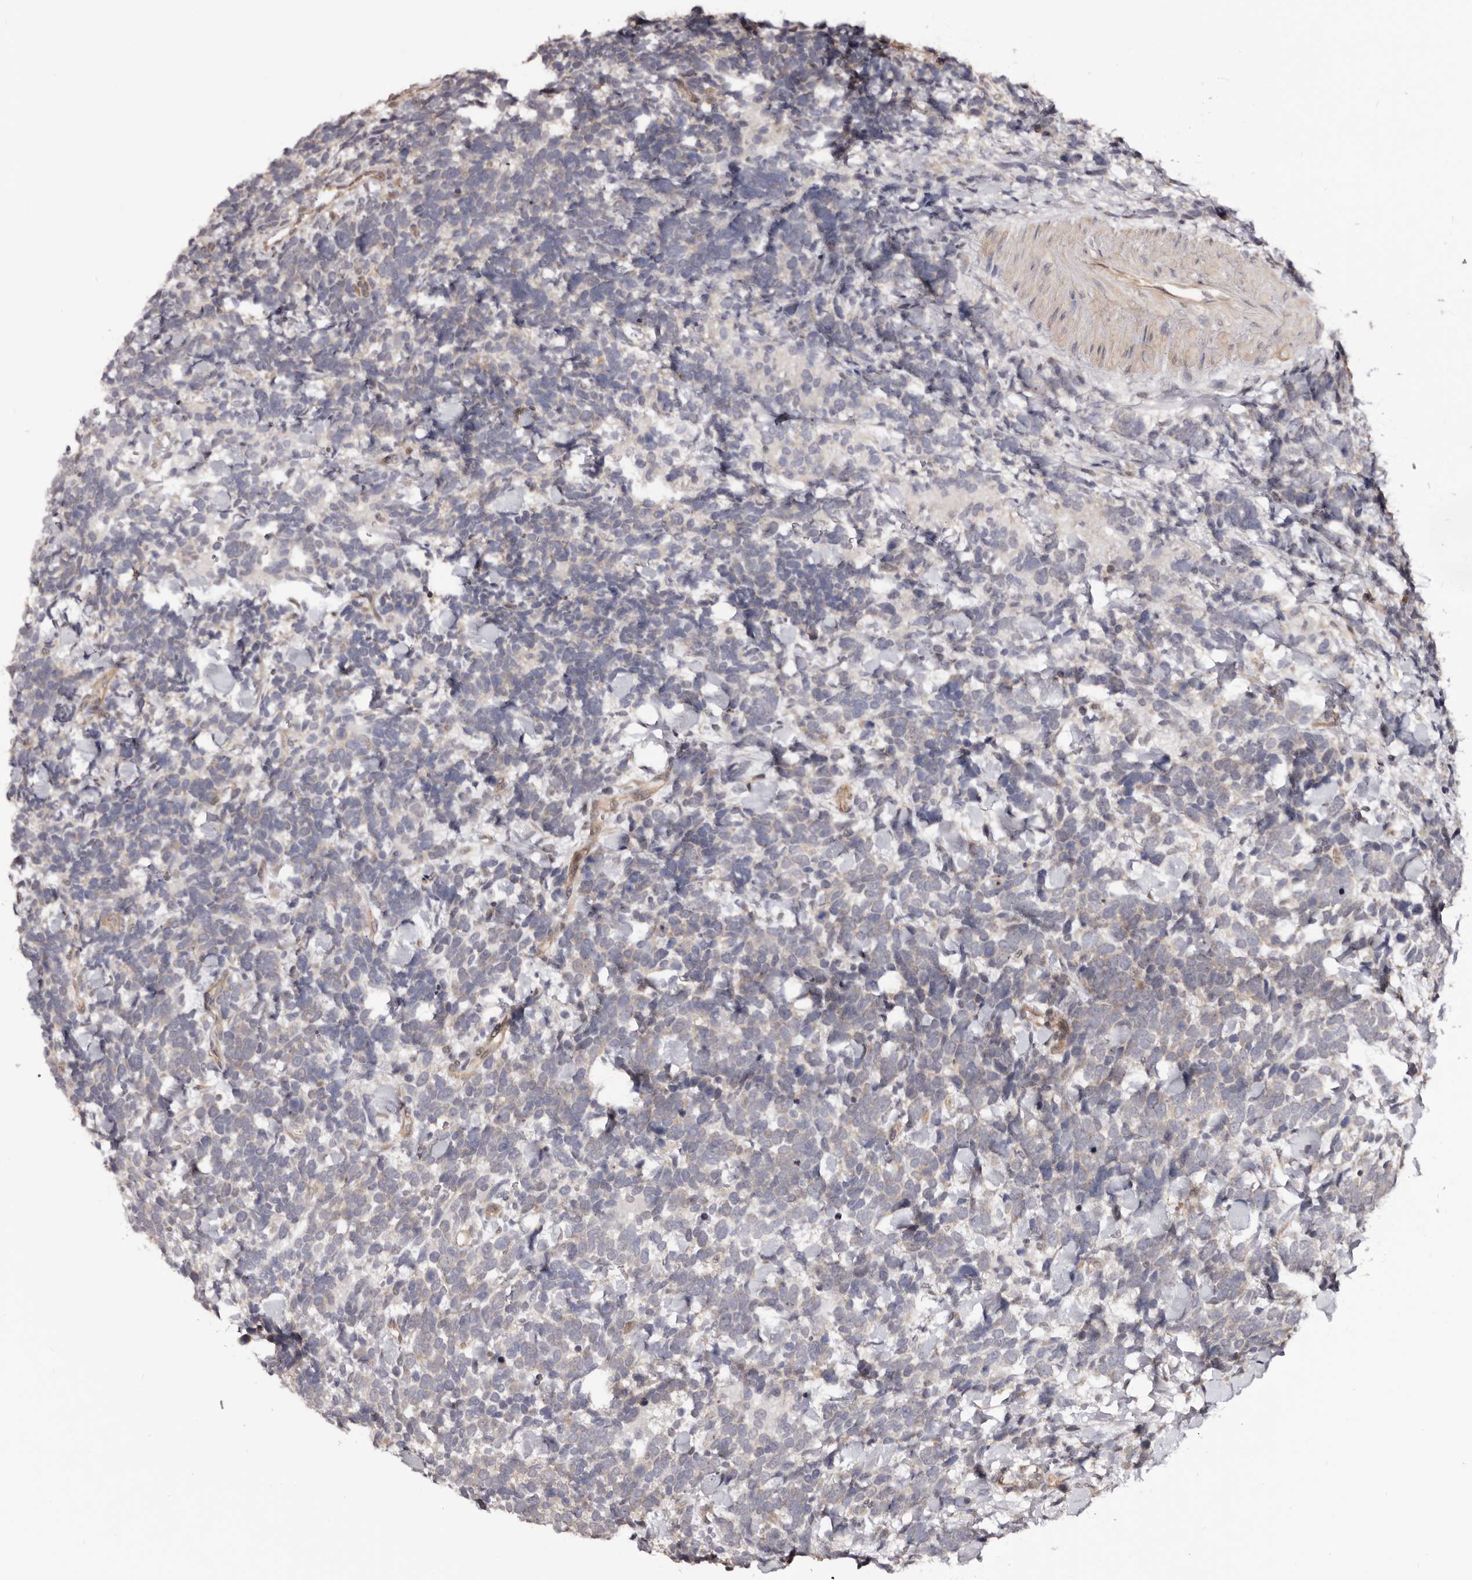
{"staining": {"intensity": "negative", "quantity": "none", "location": "none"}, "tissue": "urothelial cancer", "cell_type": "Tumor cells", "image_type": "cancer", "snomed": [{"axis": "morphology", "description": "Urothelial carcinoma, High grade"}, {"axis": "topography", "description": "Urinary bladder"}], "caption": "A high-resolution histopathology image shows immunohistochemistry (IHC) staining of urothelial cancer, which reveals no significant expression in tumor cells.", "gene": "NOL12", "patient": {"sex": "female", "age": 82}}